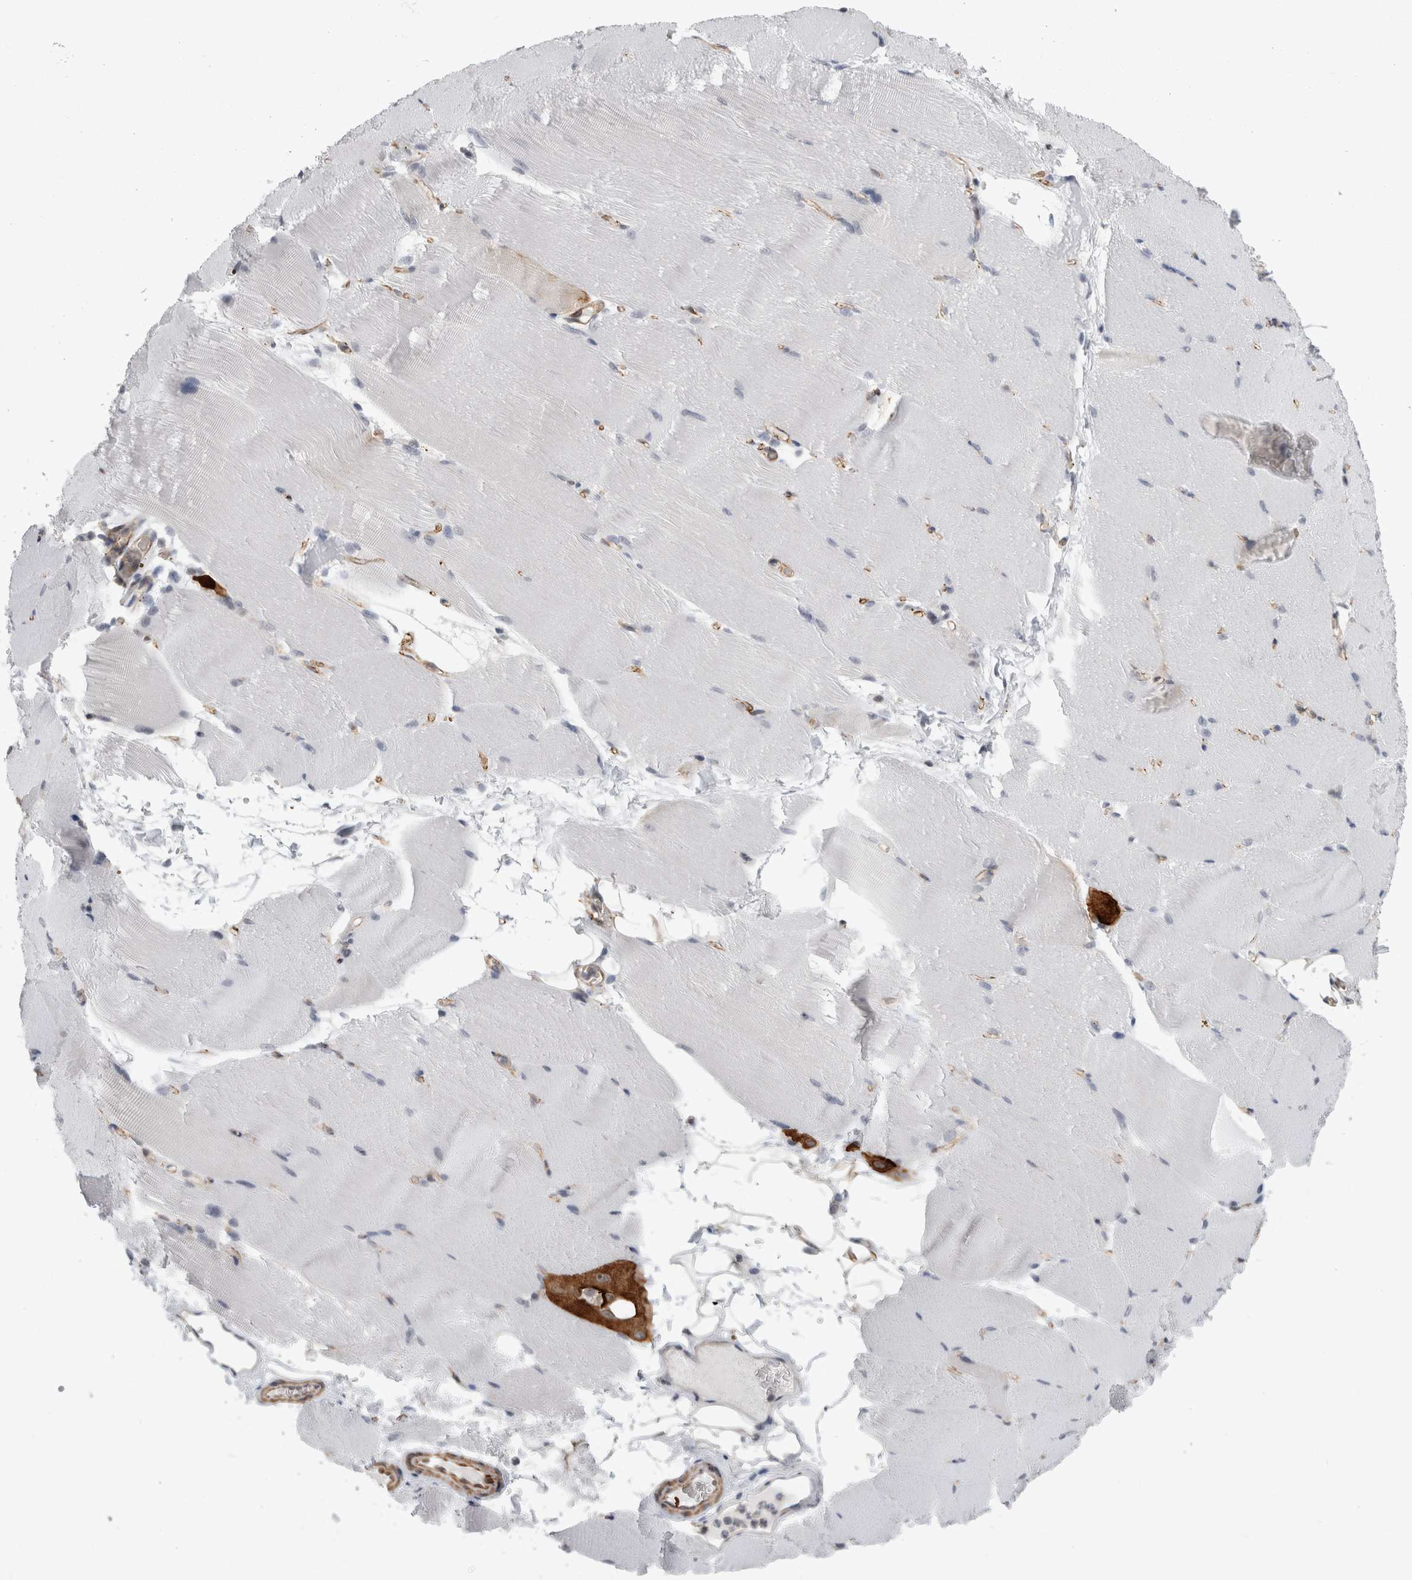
{"staining": {"intensity": "negative", "quantity": "none", "location": "none"}, "tissue": "skeletal muscle", "cell_type": "Myocytes", "image_type": "normal", "snomed": [{"axis": "morphology", "description": "Normal tissue, NOS"}, {"axis": "topography", "description": "Skeletal muscle"}, {"axis": "topography", "description": "Parathyroid gland"}], "caption": "Immunohistochemistry photomicrograph of benign skeletal muscle: skeletal muscle stained with DAB reveals no significant protein staining in myocytes.", "gene": "FAM83H", "patient": {"sex": "female", "age": 37}}